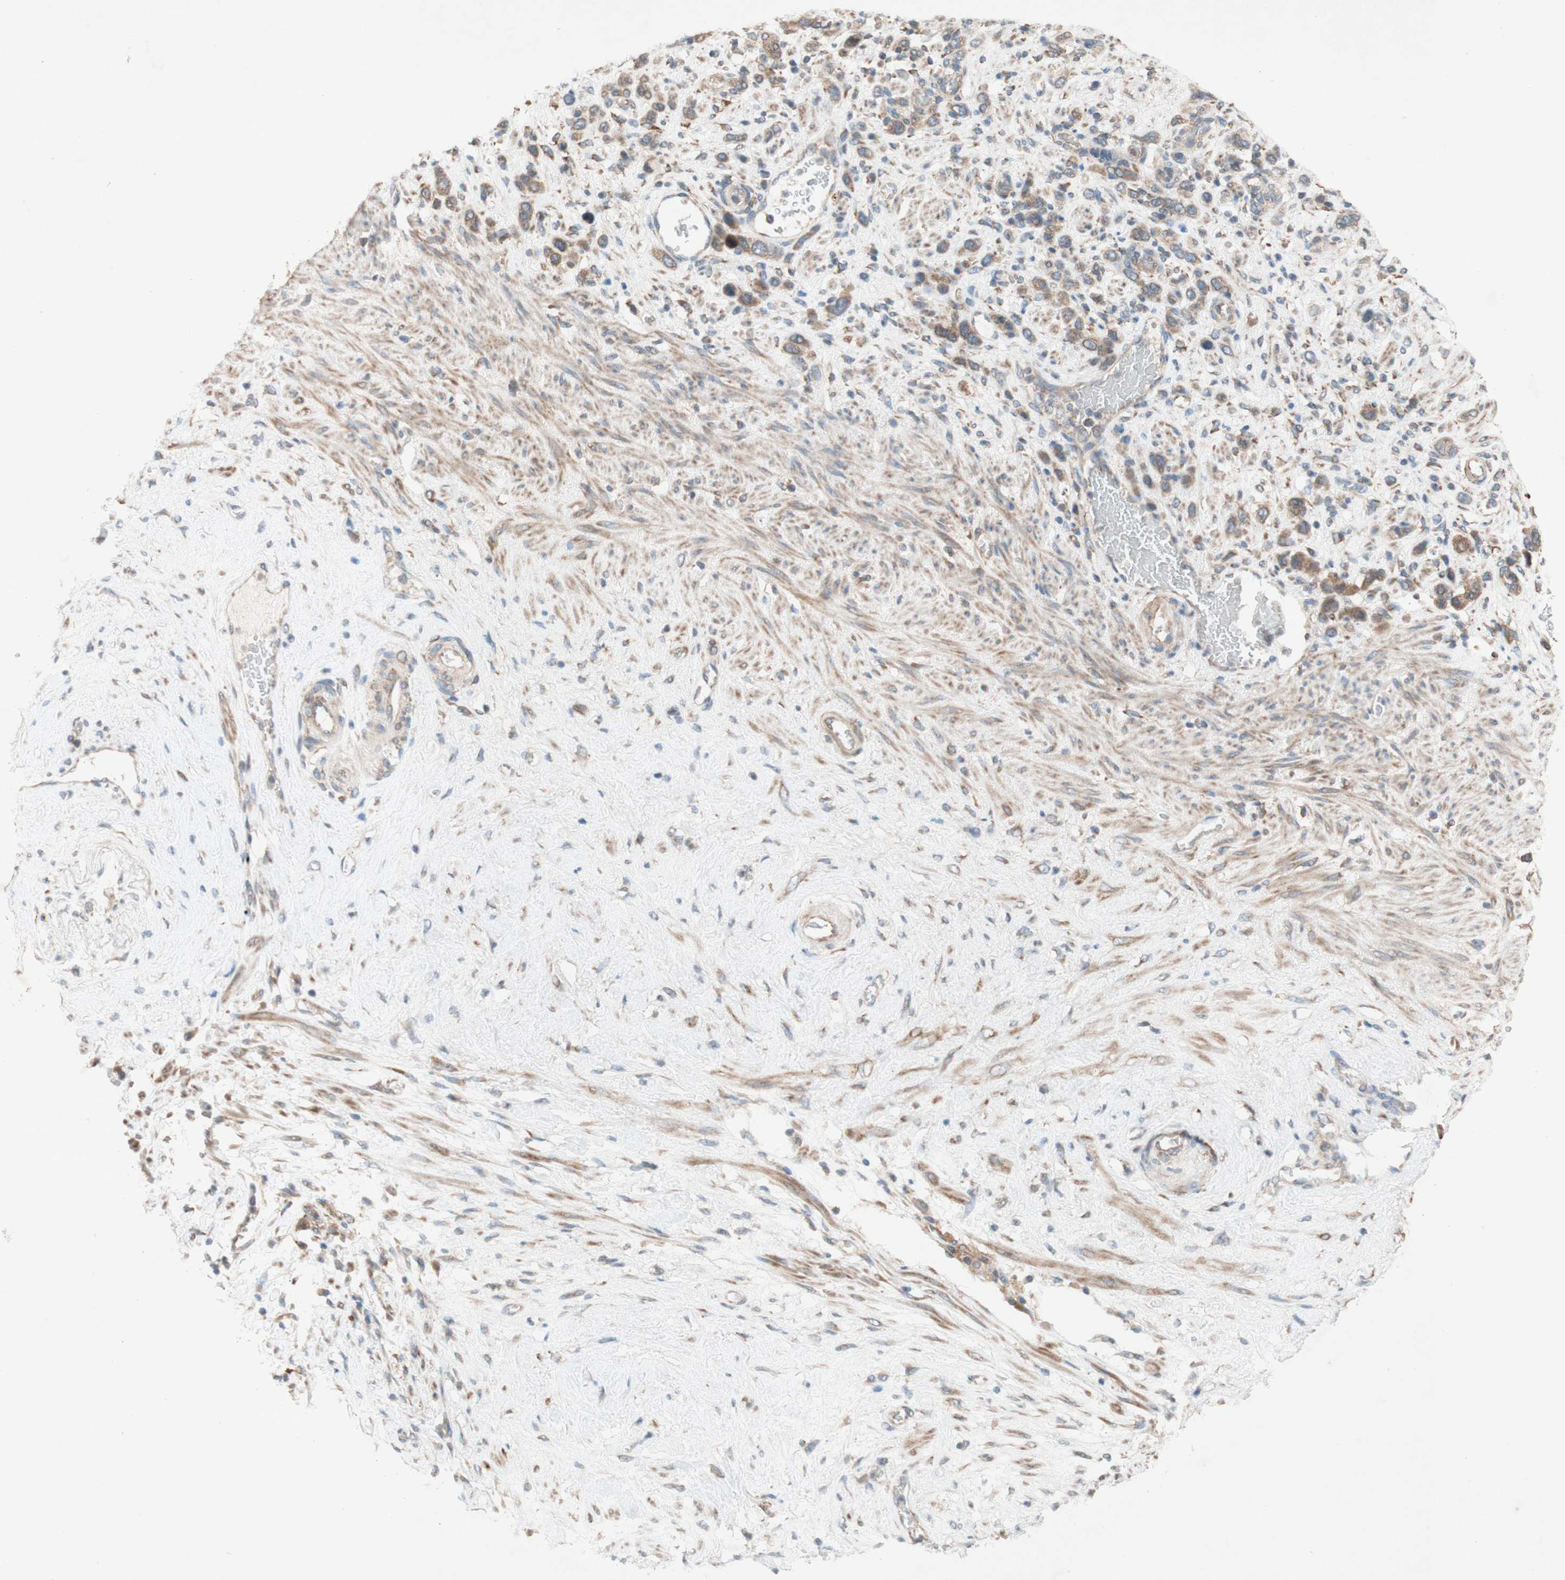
{"staining": {"intensity": "moderate", "quantity": ">75%", "location": "cytoplasmic/membranous"}, "tissue": "stomach cancer", "cell_type": "Tumor cells", "image_type": "cancer", "snomed": [{"axis": "morphology", "description": "Adenocarcinoma, NOS"}, {"axis": "morphology", "description": "Adenocarcinoma, High grade"}, {"axis": "topography", "description": "Stomach, upper"}, {"axis": "topography", "description": "Stomach, lower"}], "caption": "Immunohistochemical staining of human high-grade adenocarcinoma (stomach) shows moderate cytoplasmic/membranous protein staining in approximately >75% of tumor cells.", "gene": "SOCS2", "patient": {"sex": "female", "age": 65}}